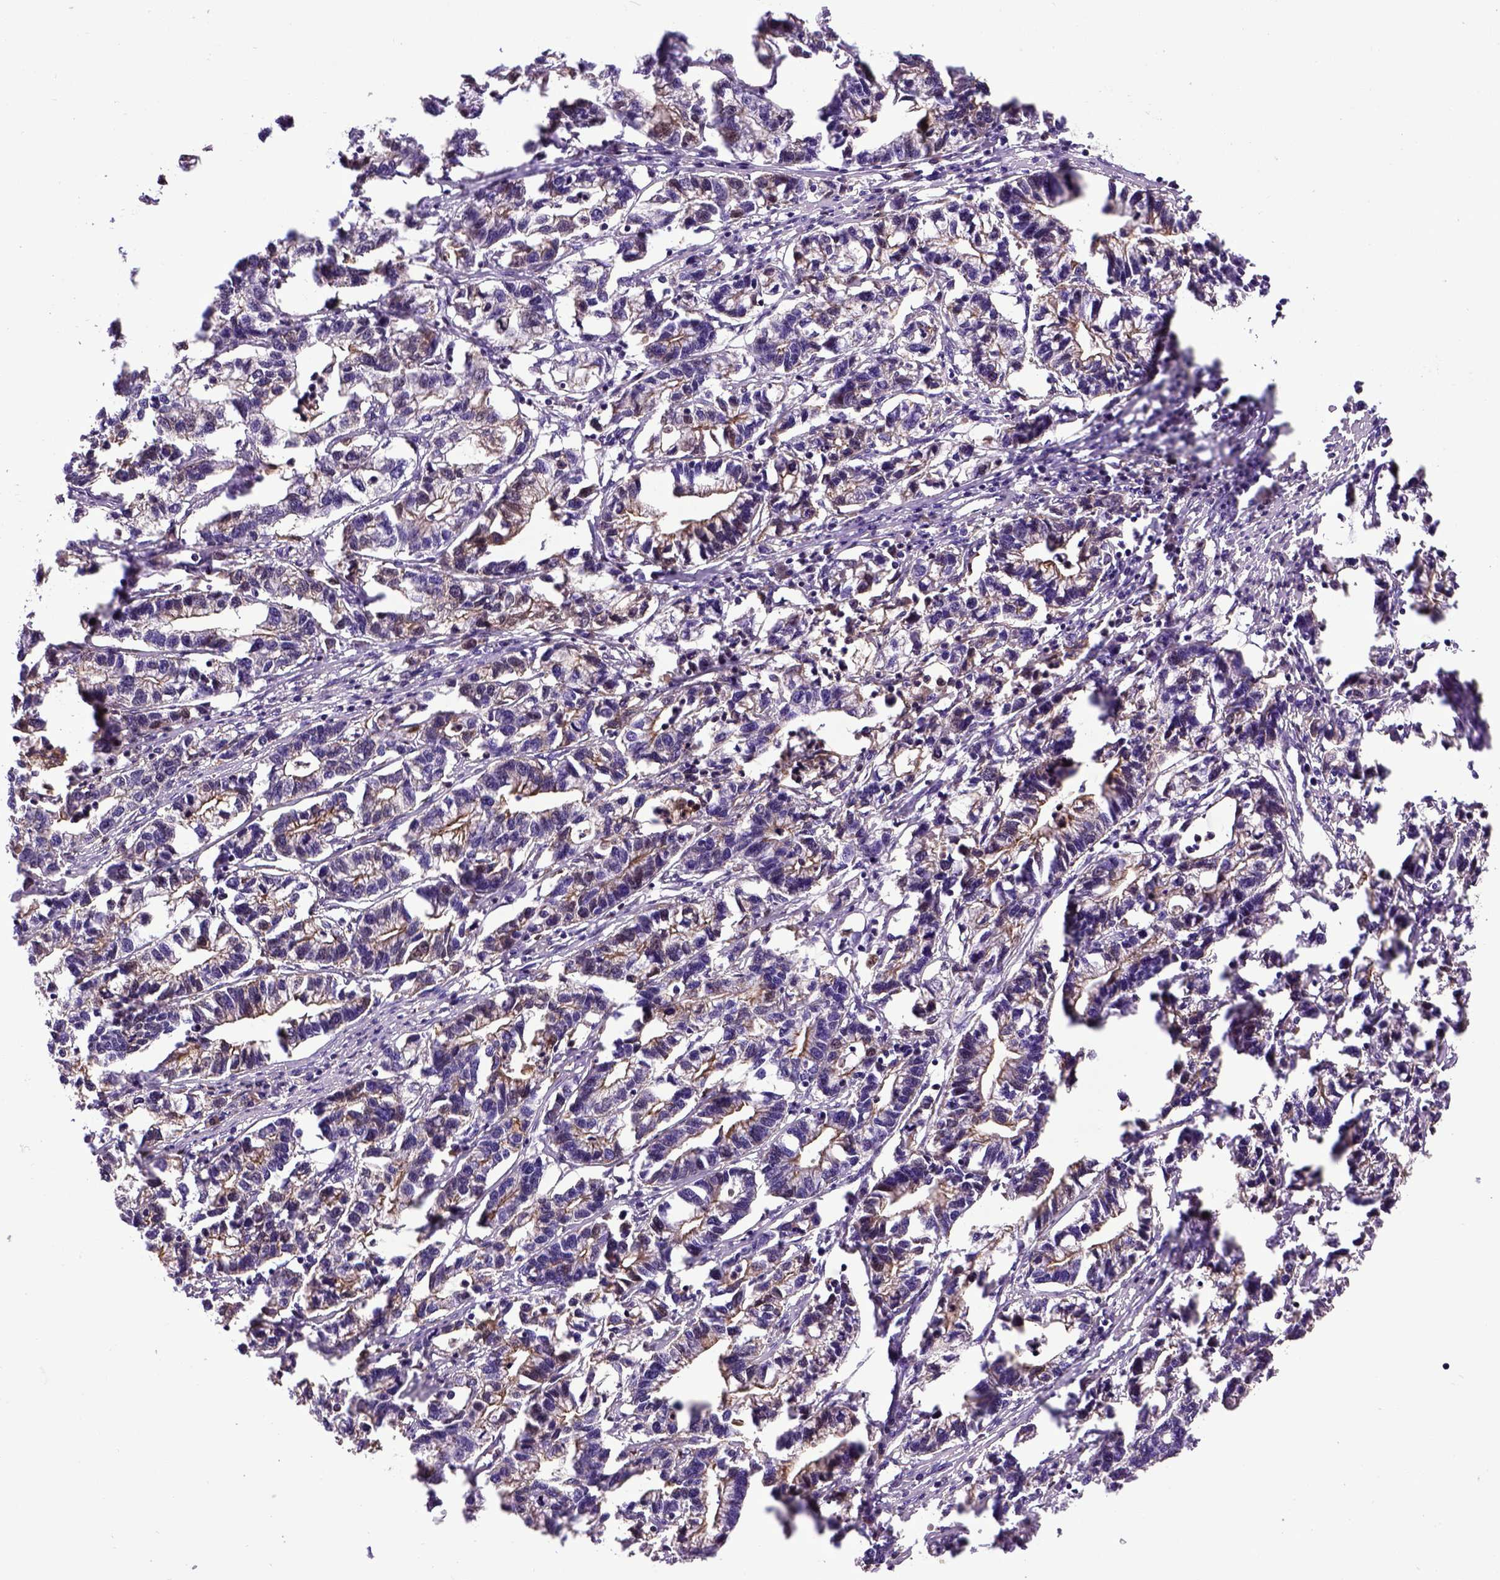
{"staining": {"intensity": "moderate", "quantity": "25%-75%", "location": "cytoplasmic/membranous"}, "tissue": "stomach cancer", "cell_type": "Tumor cells", "image_type": "cancer", "snomed": [{"axis": "morphology", "description": "Adenocarcinoma, NOS"}, {"axis": "topography", "description": "Stomach"}], "caption": "Protein expression analysis of stomach cancer demonstrates moderate cytoplasmic/membranous staining in about 25%-75% of tumor cells.", "gene": "CDH1", "patient": {"sex": "male", "age": 83}}